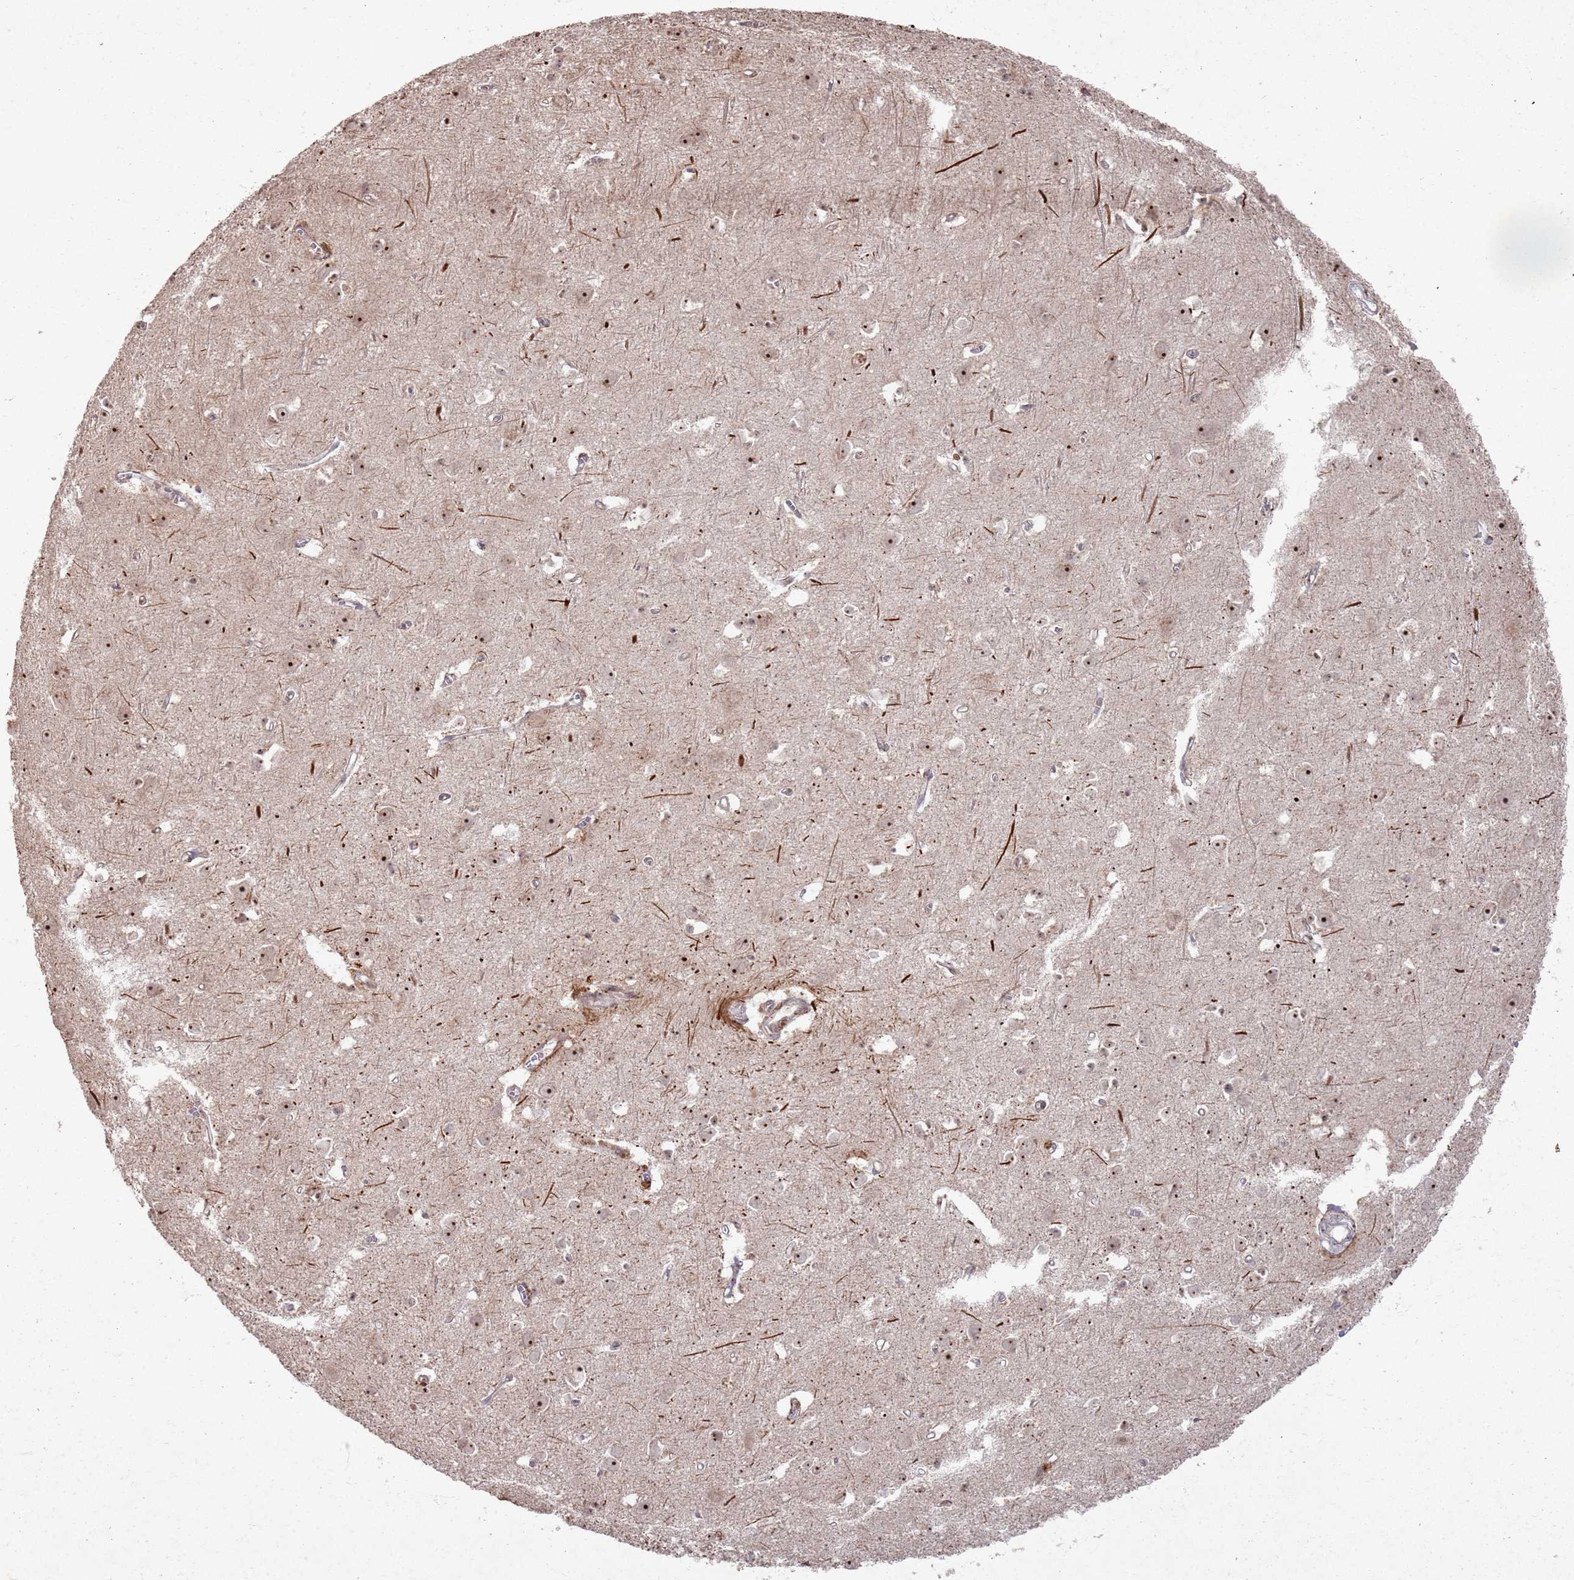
{"staining": {"intensity": "weak", "quantity": ">75%", "location": "cytoplasmic/membranous,nuclear"}, "tissue": "cerebral cortex", "cell_type": "Endothelial cells", "image_type": "normal", "snomed": [{"axis": "morphology", "description": "Normal tissue, NOS"}, {"axis": "topography", "description": "Cerebral cortex"}], "caption": "This micrograph displays unremarkable cerebral cortex stained with immunohistochemistry (IHC) to label a protein in brown. The cytoplasmic/membranous,nuclear of endothelial cells show weak positivity for the protein. Nuclei are counter-stained blue.", "gene": "UTP11", "patient": {"sex": "female", "age": 64}}